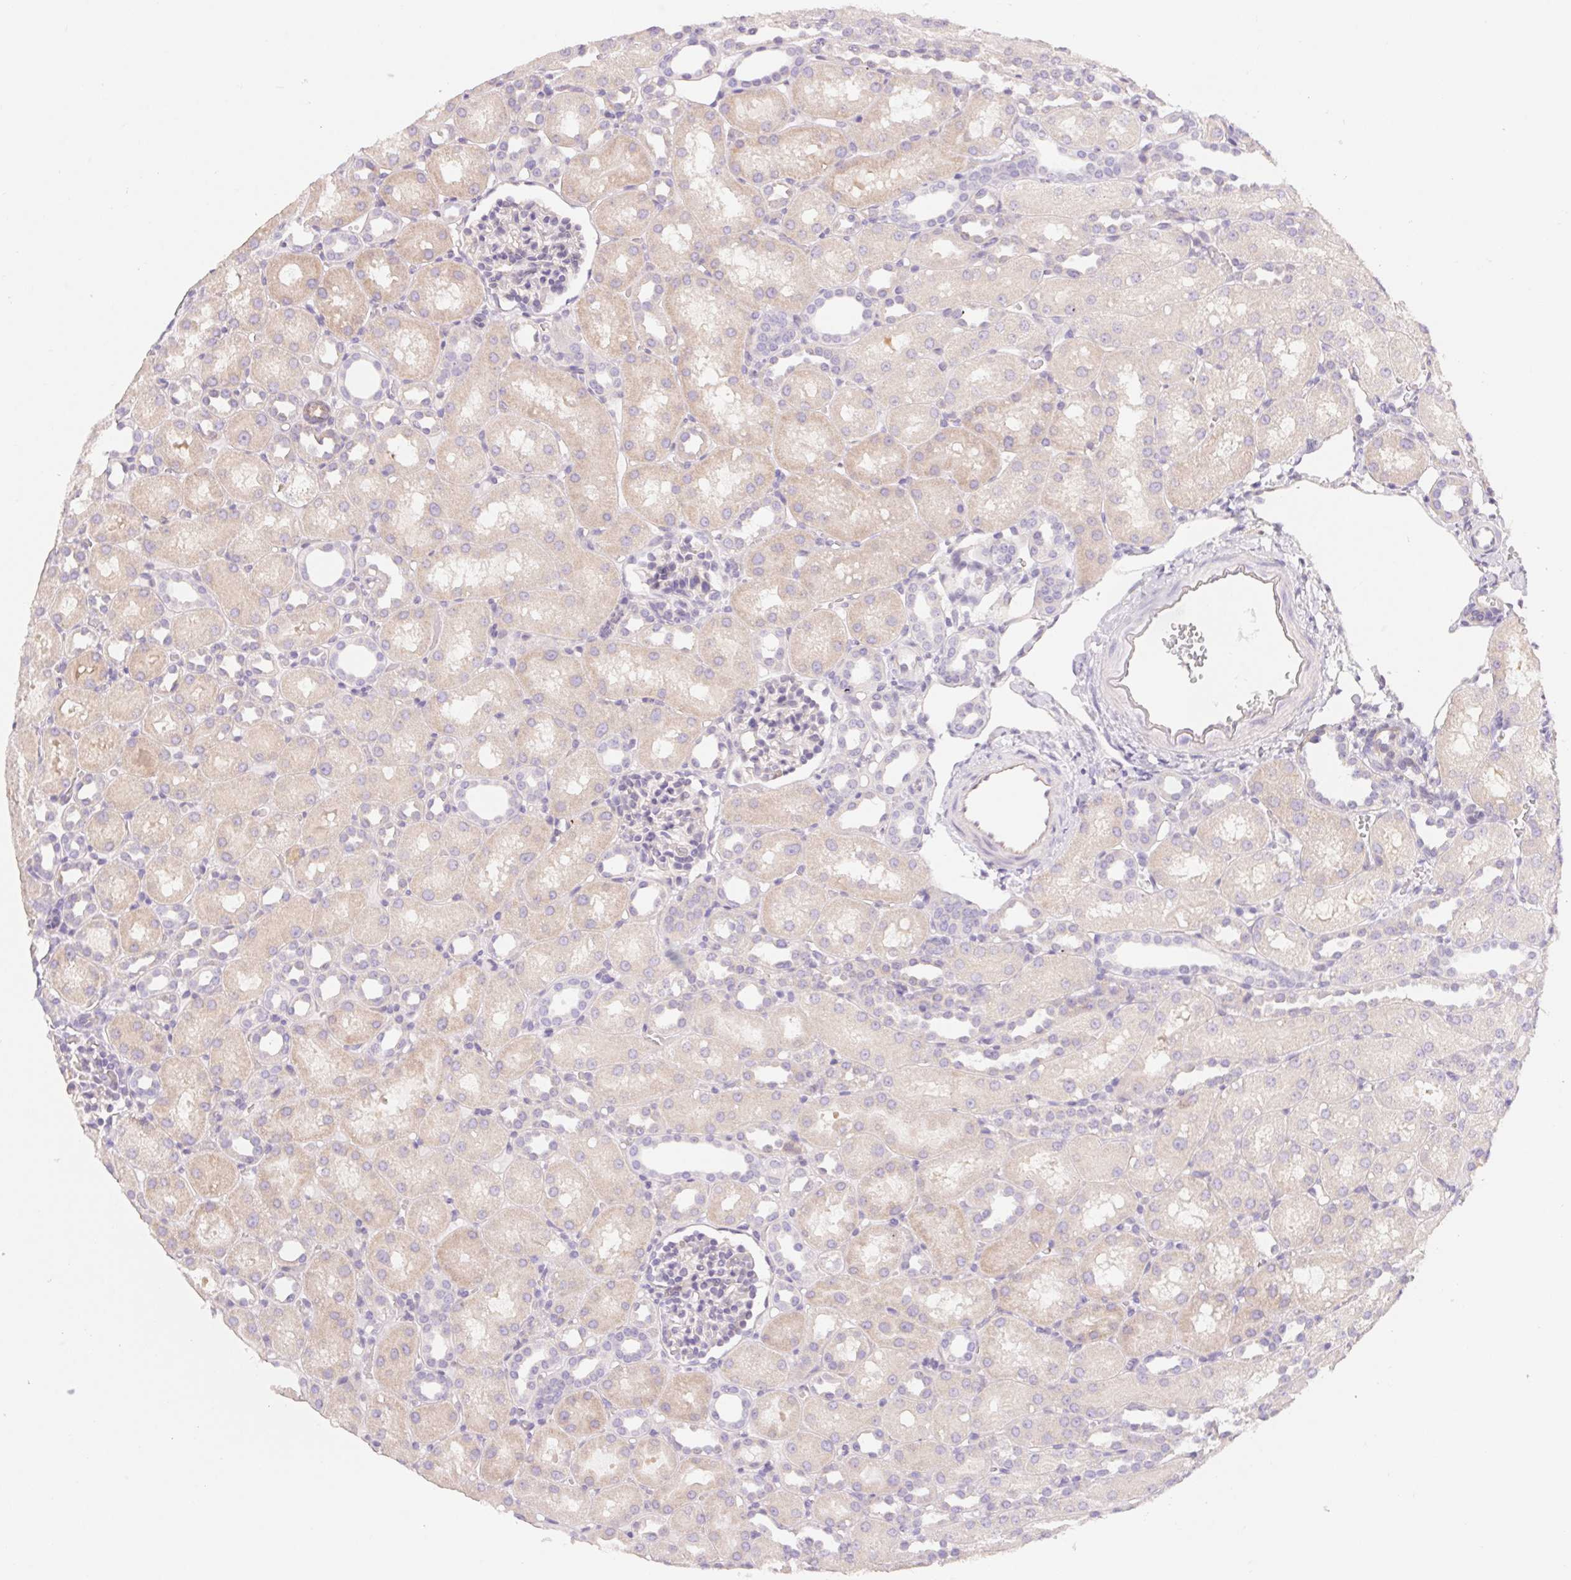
{"staining": {"intensity": "negative", "quantity": "none", "location": "none"}, "tissue": "kidney", "cell_type": "Cells in glomeruli", "image_type": "normal", "snomed": [{"axis": "morphology", "description": "Normal tissue, NOS"}, {"axis": "topography", "description": "Kidney"}], "caption": "A high-resolution micrograph shows immunohistochemistry (IHC) staining of unremarkable kidney, which displays no significant expression in cells in glomeruli. (Stains: DAB immunohistochemistry with hematoxylin counter stain, Microscopy: brightfield microscopy at high magnification).", "gene": "CTNND2", "patient": {"sex": "male", "age": 1}}